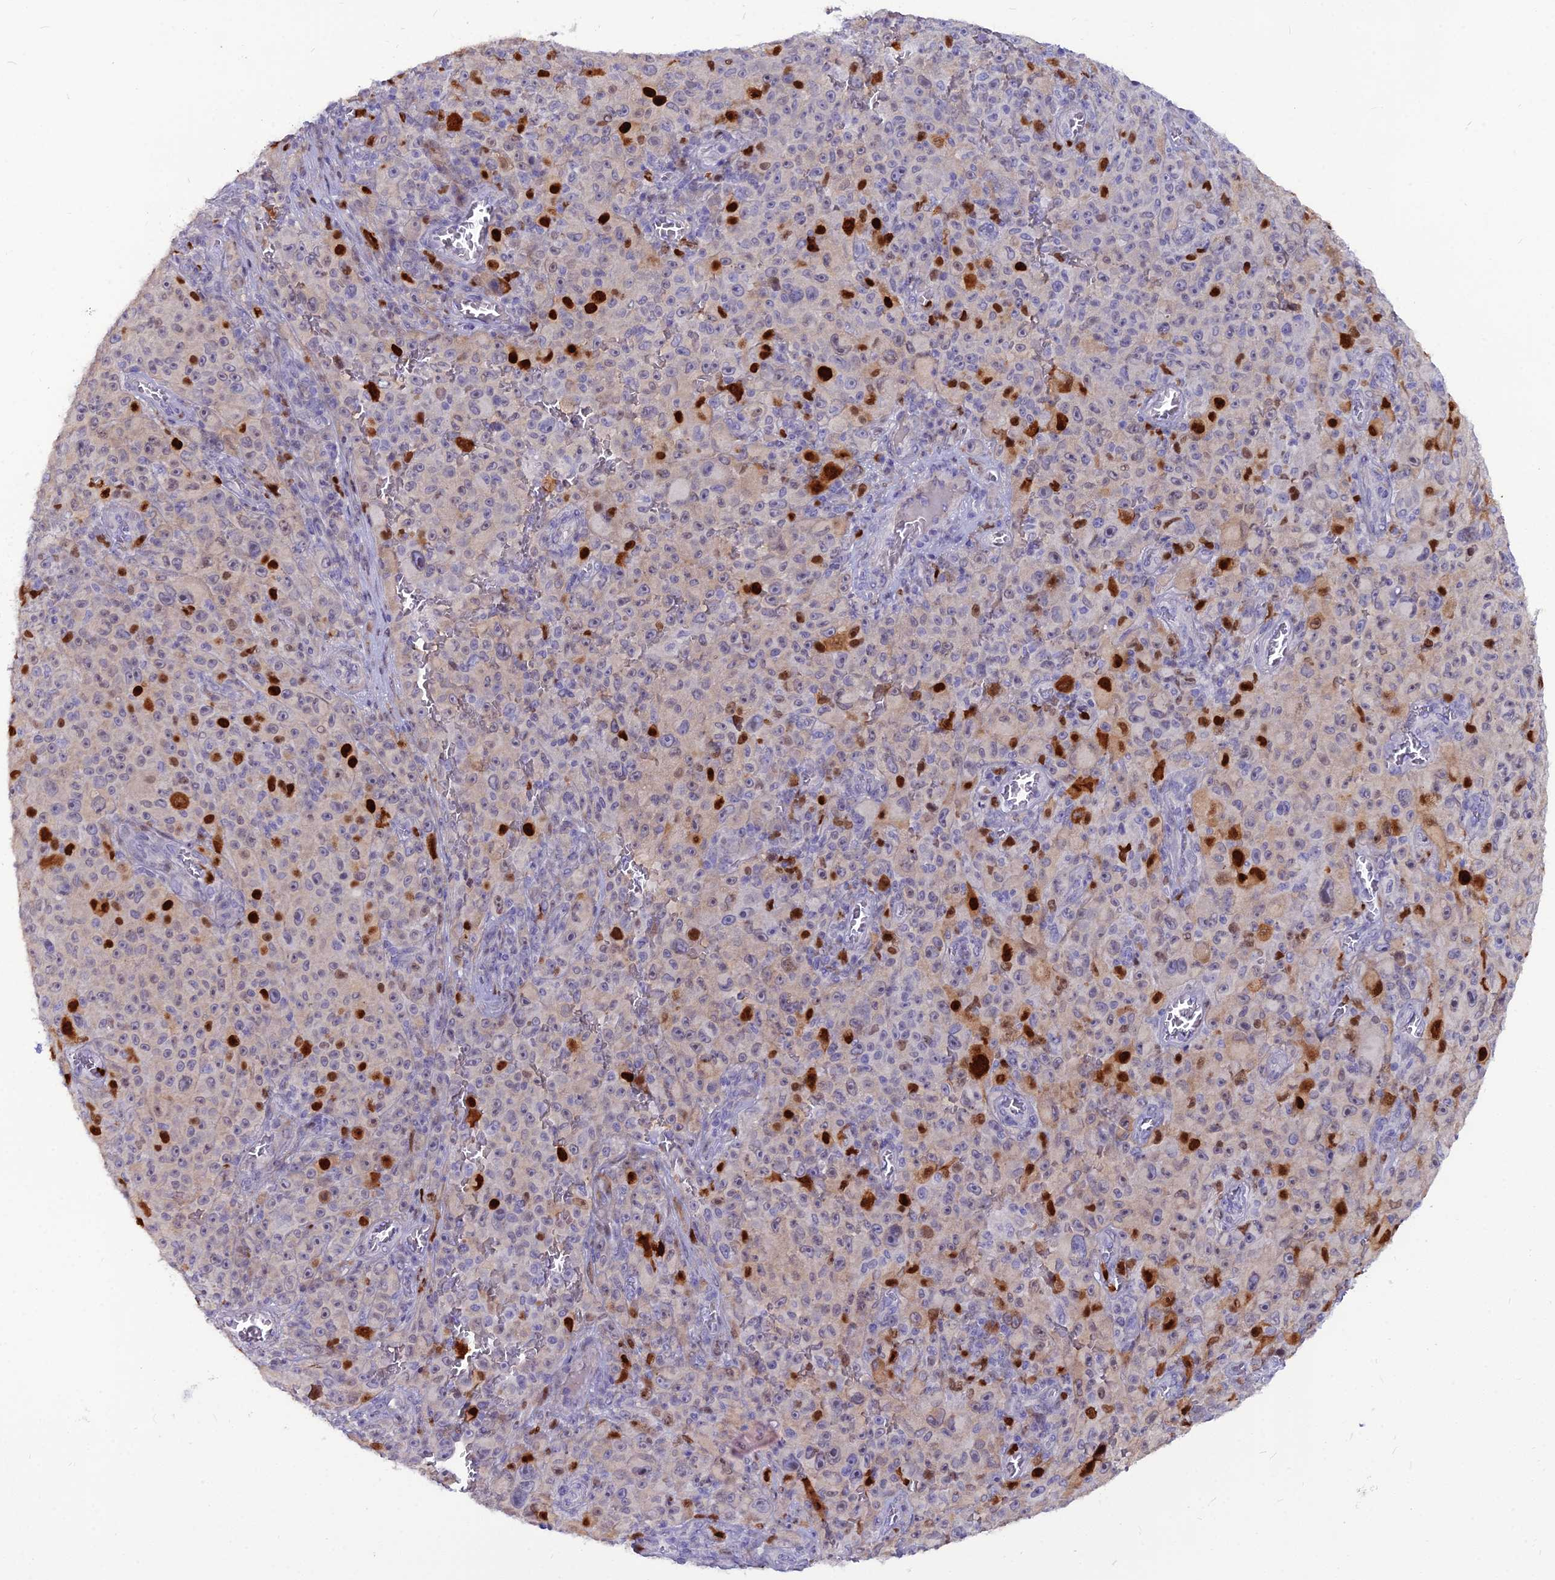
{"staining": {"intensity": "strong", "quantity": "<25%", "location": "nuclear"}, "tissue": "melanoma", "cell_type": "Tumor cells", "image_type": "cancer", "snomed": [{"axis": "morphology", "description": "Malignant melanoma, NOS"}, {"axis": "topography", "description": "Skin"}], "caption": "Protein staining of malignant melanoma tissue reveals strong nuclear positivity in about <25% of tumor cells.", "gene": "NUSAP1", "patient": {"sex": "female", "age": 82}}